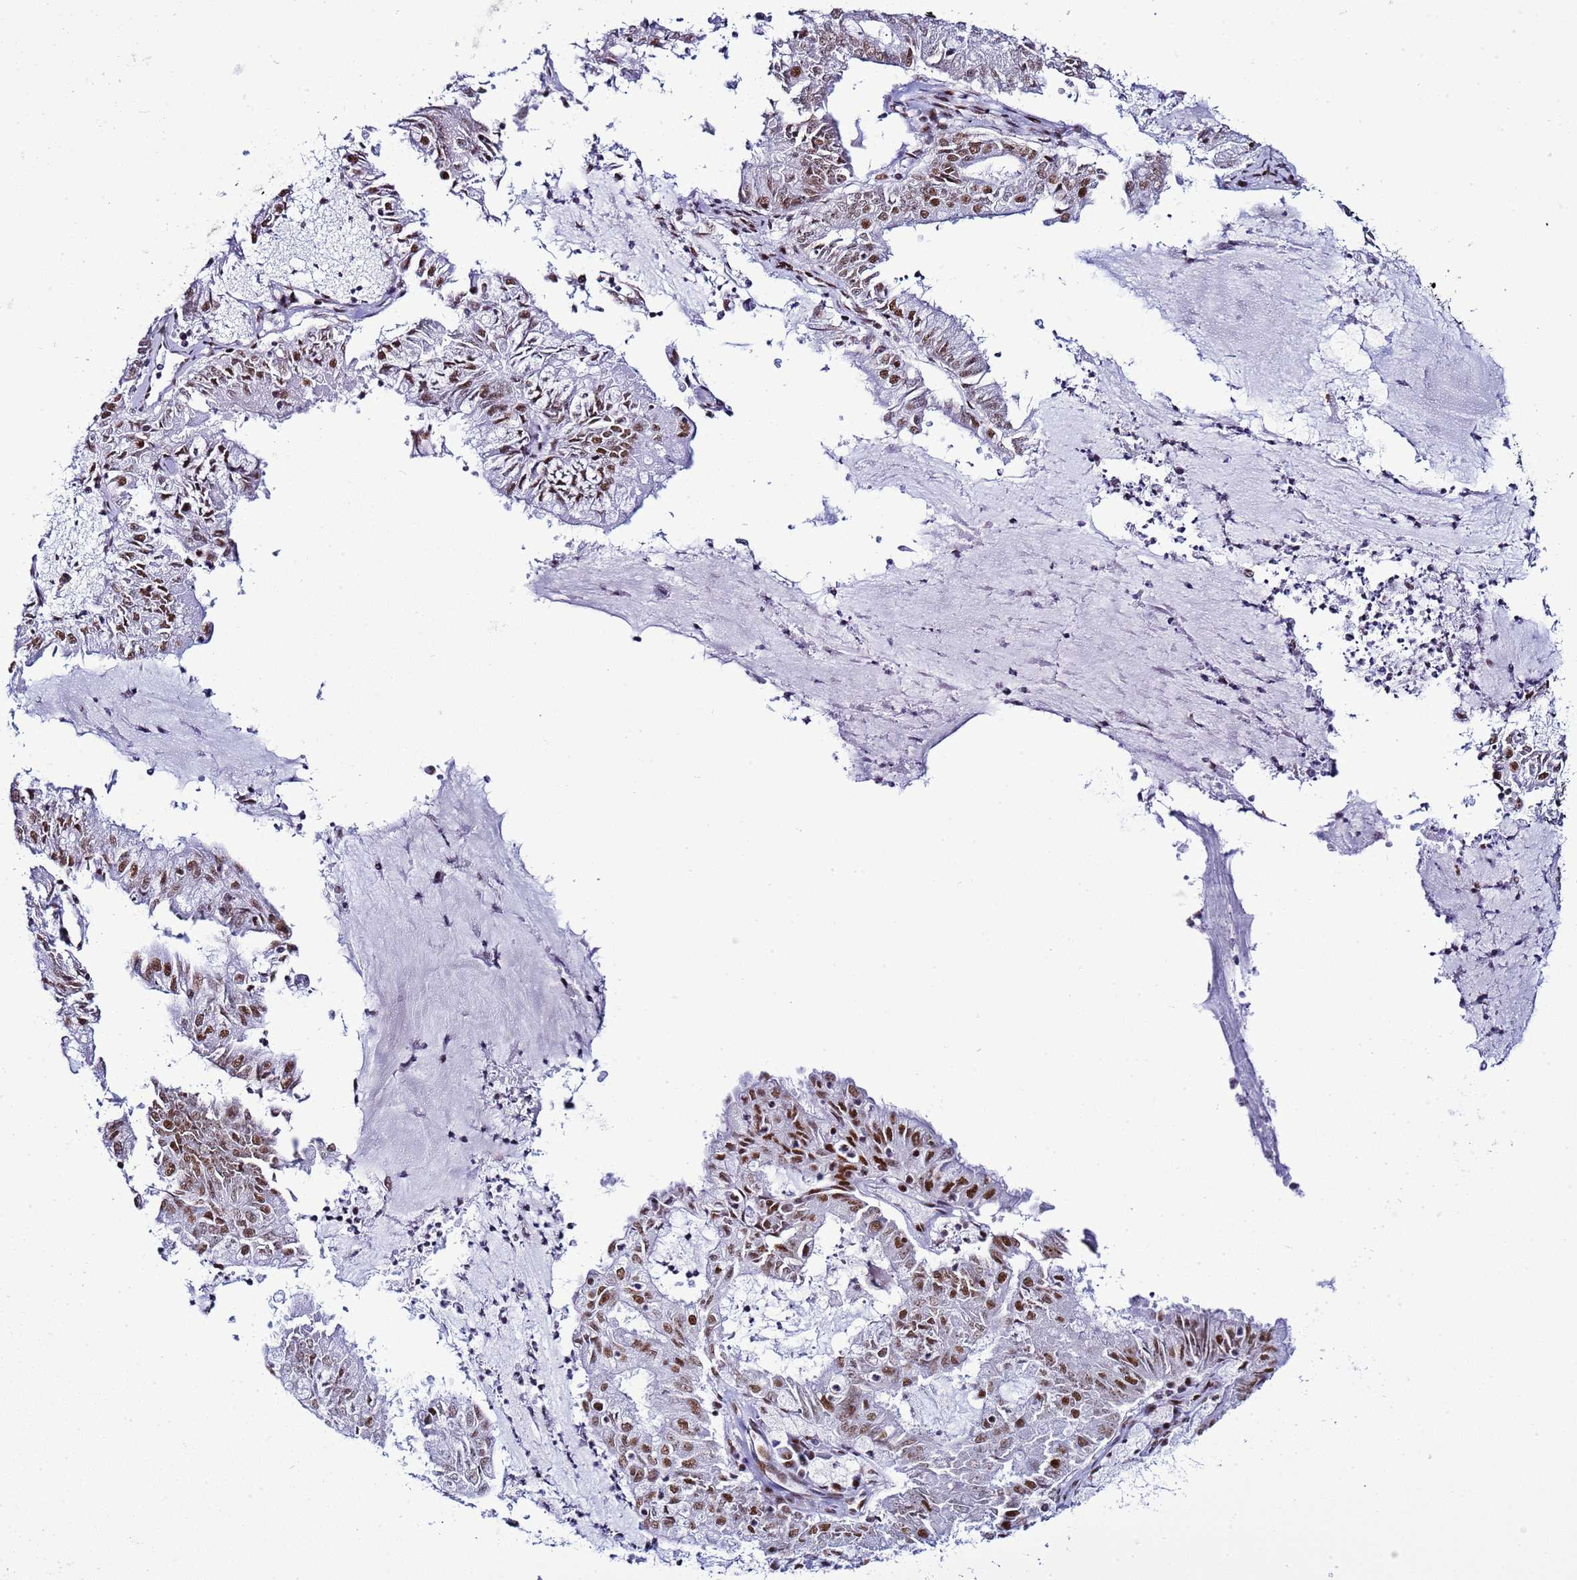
{"staining": {"intensity": "weak", "quantity": ">75%", "location": "nuclear"}, "tissue": "endometrial cancer", "cell_type": "Tumor cells", "image_type": "cancer", "snomed": [{"axis": "morphology", "description": "Adenocarcinoma, NOS"}, {"axis": "topography", "description": "Endometrium"}], "caption": "Protein expression analysis of human endometrial cancer reveals weak nuclear expression in approximately >75% of tumor cells.", "gene": "RALY", "patient": {"sex": "female", "age": 57}}